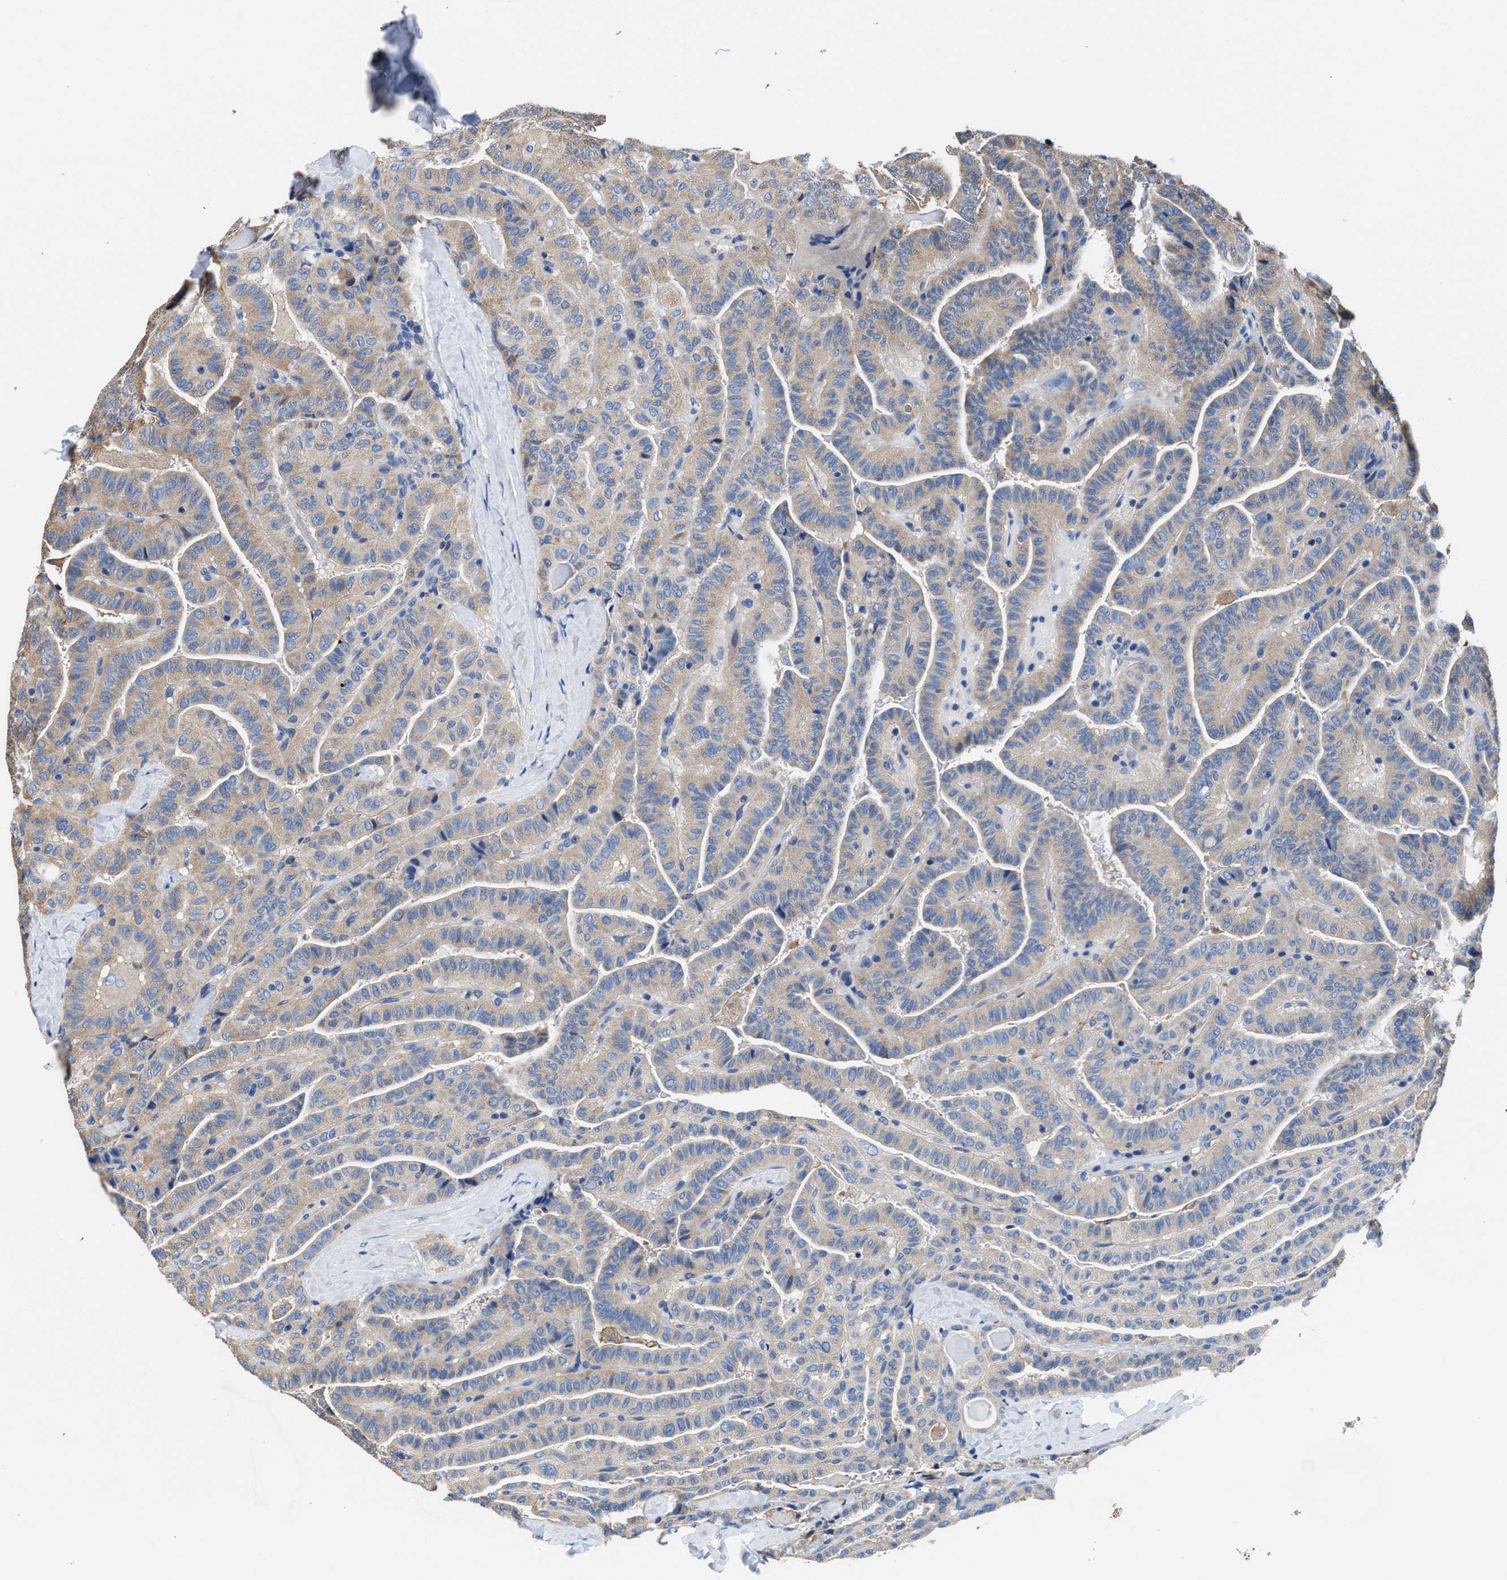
{"staining": {"intensity": "weak", "quantity": ">75%", "location": "cytoplasmic/membranous"}, "tissue": "thyroid cancer", "cell_type": "Tumor cells", "image_type": "cancer", "snomed": [{"axis": "morphology", "description": "Papillary adenocarcinoma, NOS"}, {"axis": "topography", "description": "Thyroid gland"}], "caption": "Thyroid cancer tissue displays weak cytoplasmic/membranous expression in approximately >75% of tumor cells, visualized by immunohistochemistry. (DAB = brown stain, brightfield microscopy at high magnification).", "gene": "TMEM30A", "patient": {"sex": "male", "age": 77}}